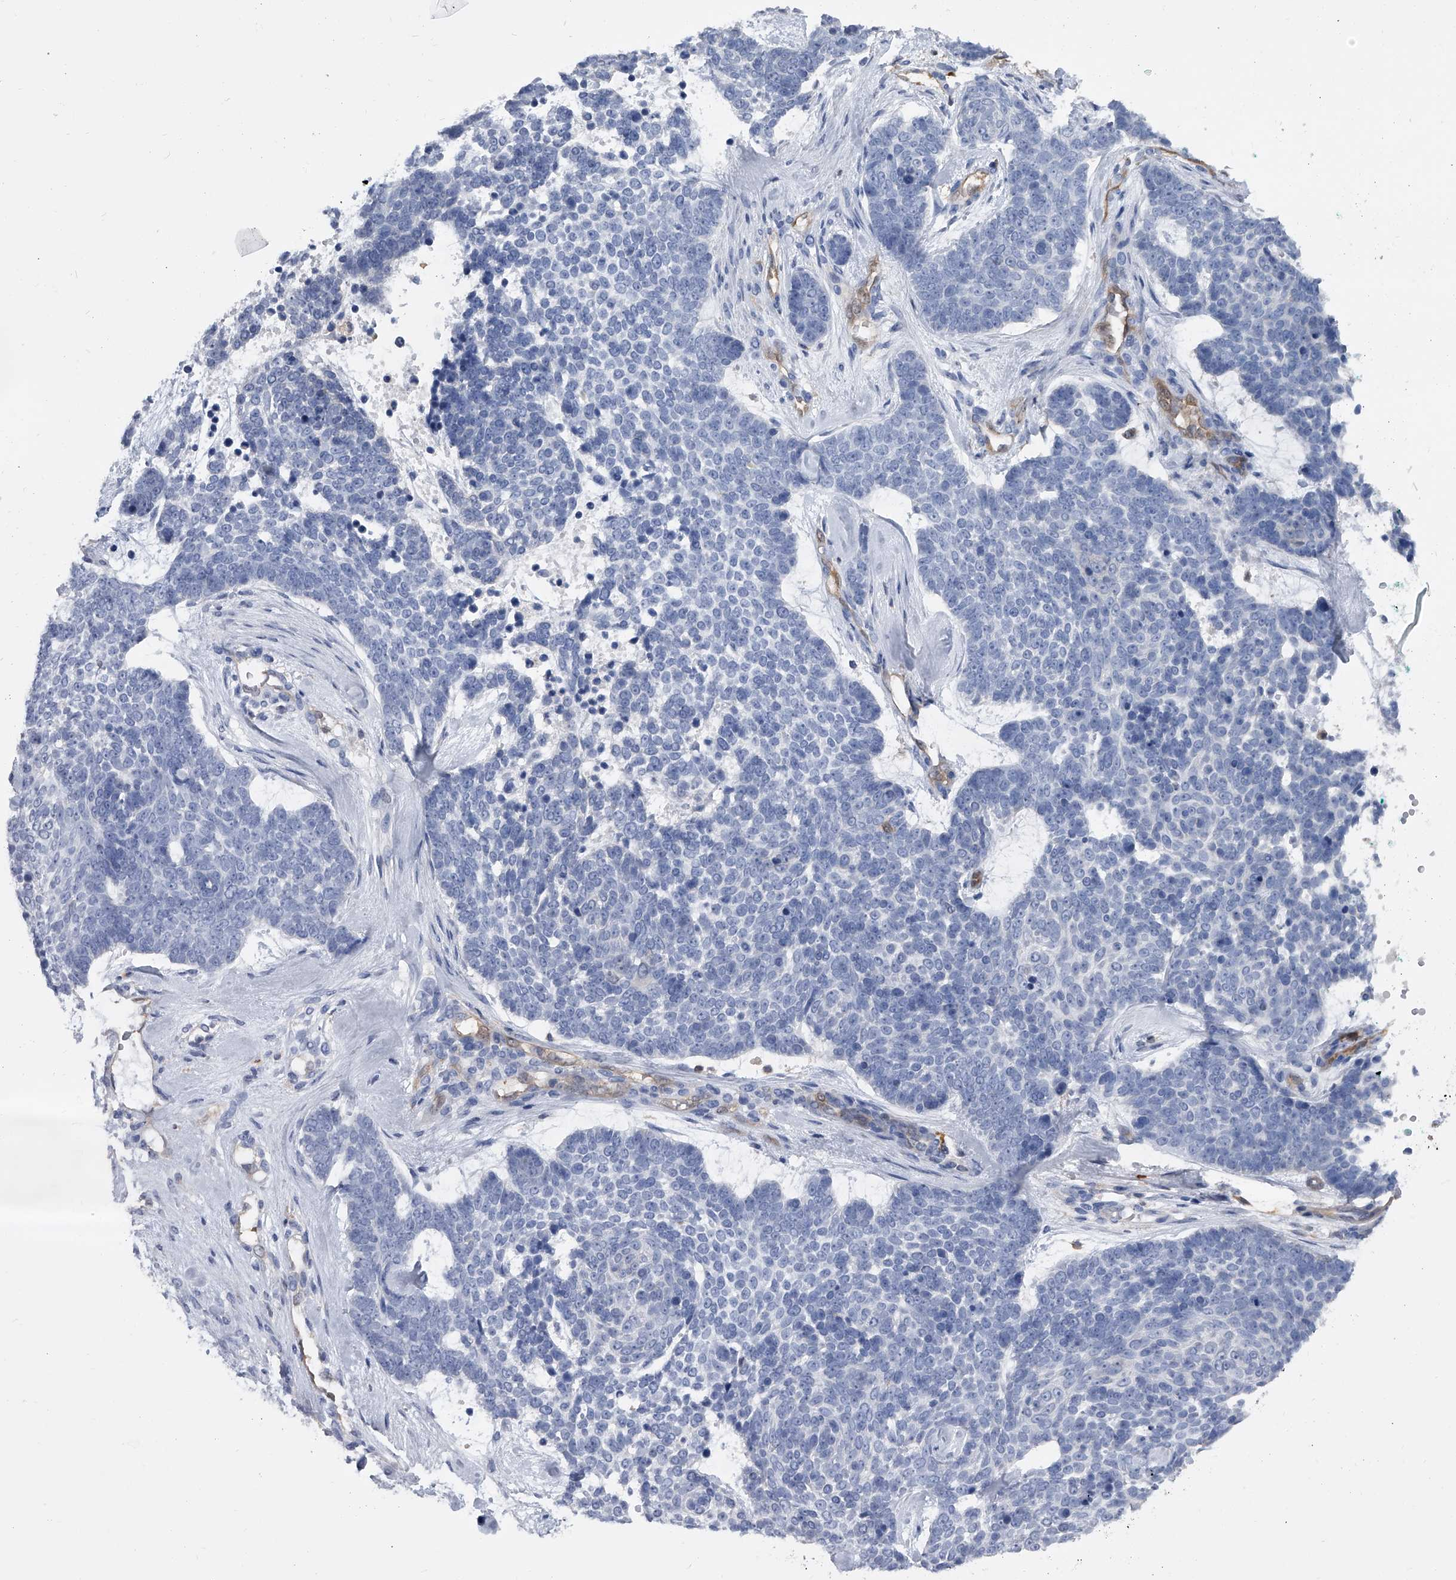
{"staining": {"intensity": "negative", "quantity": "none", "location": "none"}, "tissue": "skin cancer", "cell_type": "Tumor cells", "image_type": "cancer", "snomed": [{"axis": "morphology", "description": "Basal cell carcinoma"}, {"axis": "topography", "description": "Skin"}], "caption": "Skin cancer stained for a protein using immunohistochemistry (IHC) demonstrates no staining tumor cells.", "gene": "SERPINB9", "patient": {"sex": "female", "age": 81}}